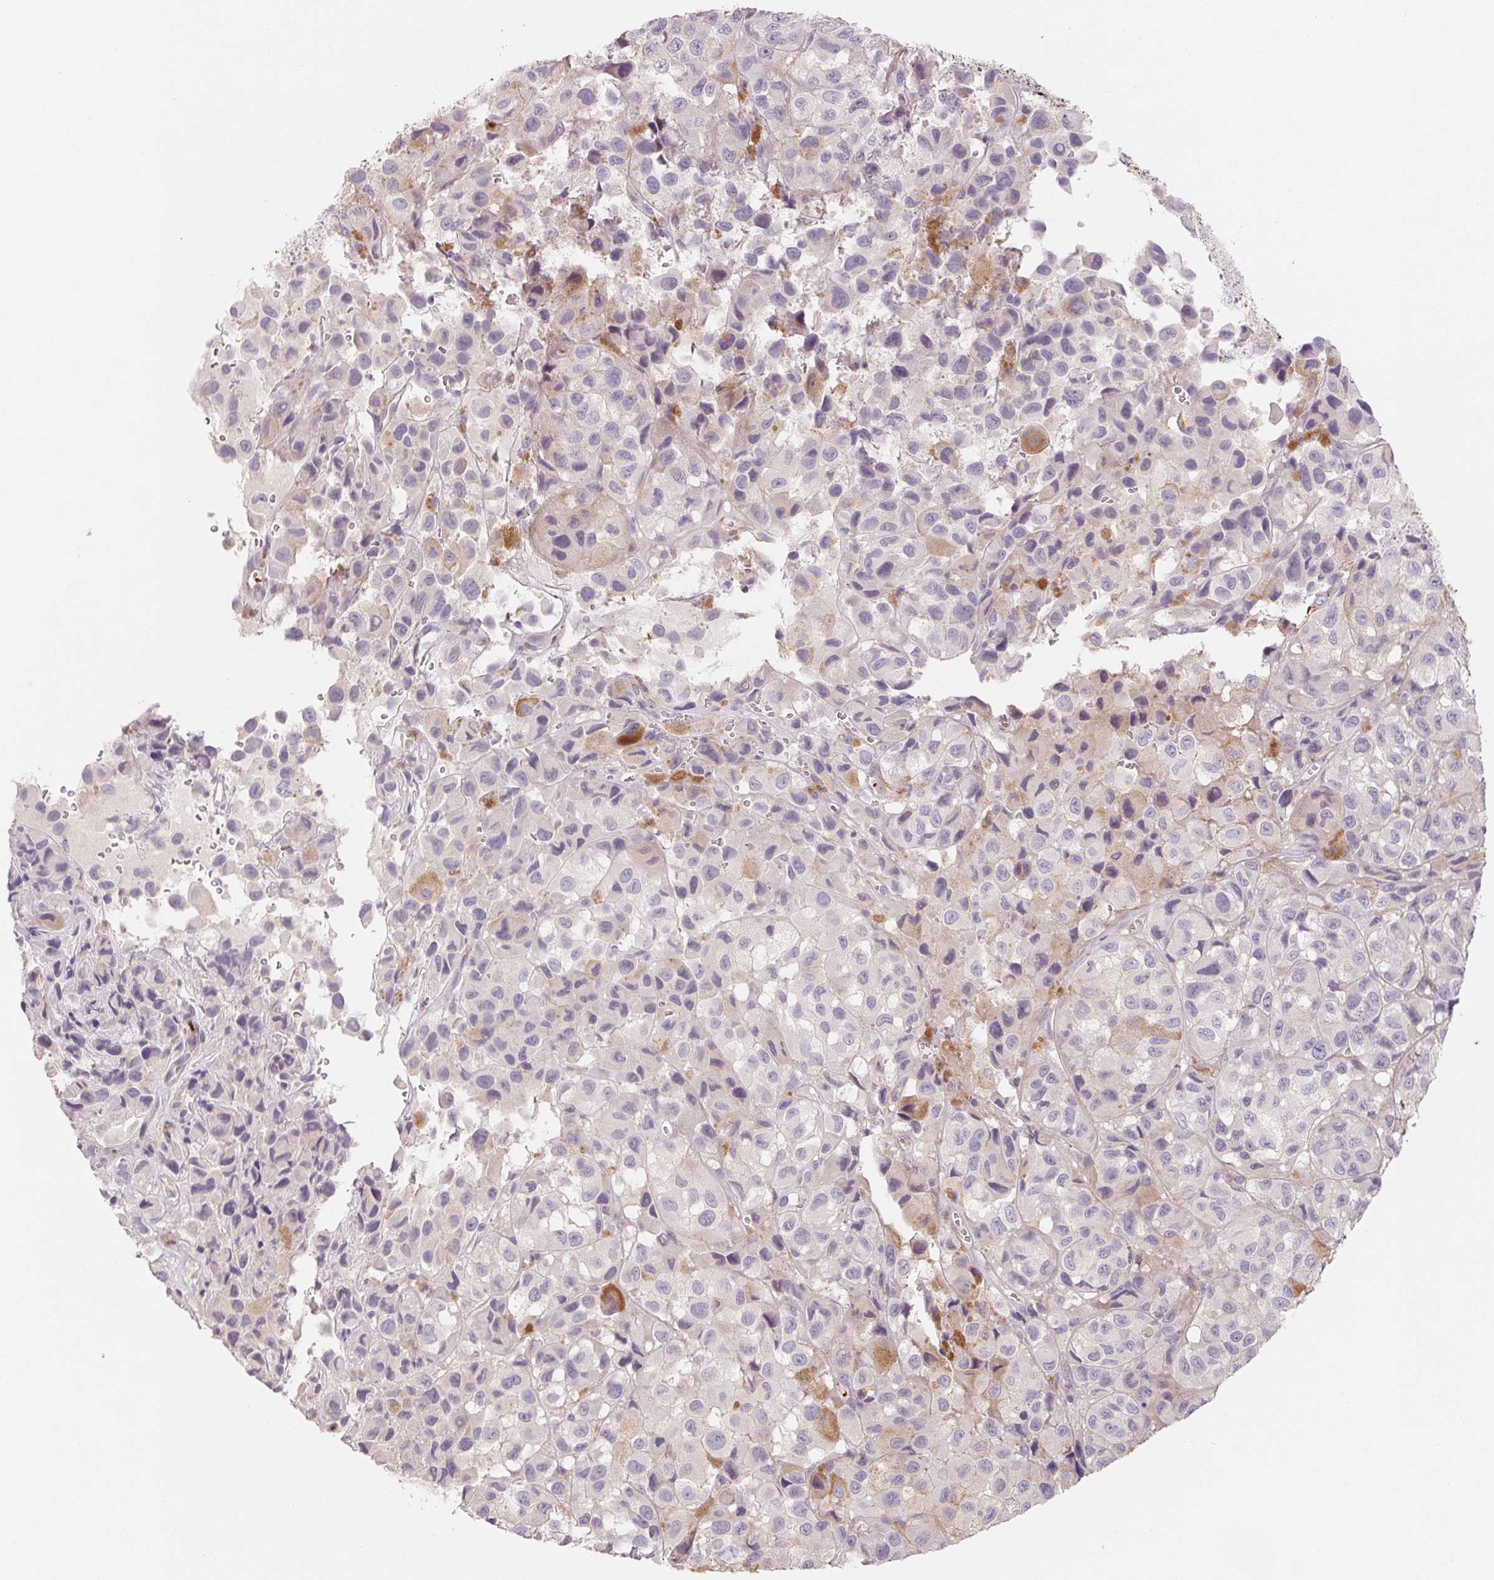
{"staining": {"intensity": "negative", "quantity": "none", "location": "none"}, "tissue": "melanoma", "cell_type": "Tumor cells", "image_type": "cancer", "snomed": [{"axis": "morphology", "description": "Malignant melanoma, NOS"}, {"axis": "topography", "description": "Skin"}], "caption": "Tumor cells show no significant staining in malignant melanoma.", "gene": "ANKRD13B", "patient": {"sex": "male", "age": 93}}